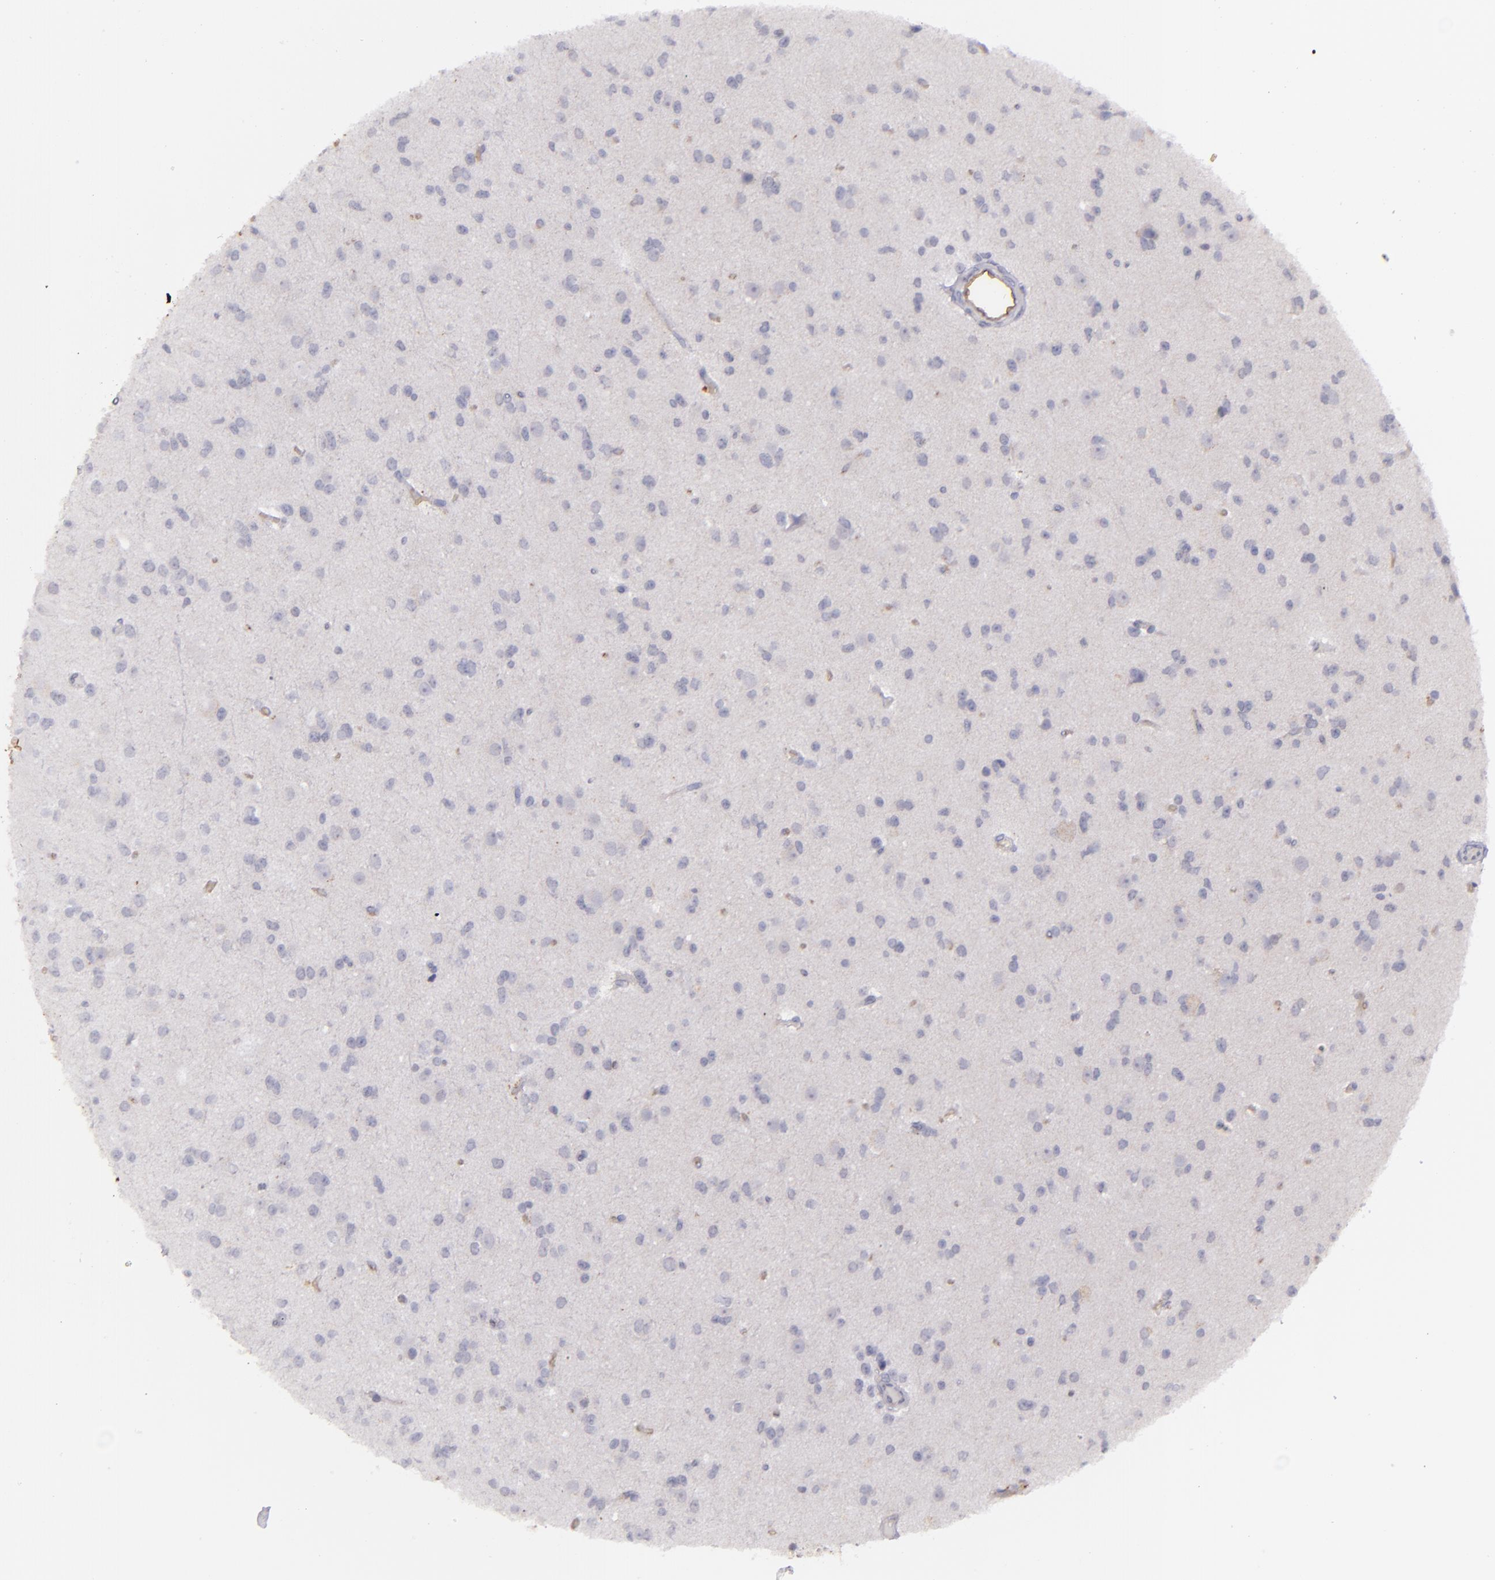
{"staining": {"intensity": "negative", "quantity": "none", "location": "none"}, "tissue": "glioma", "cell_type": "Tumor cells", "image_type": "cancer", "snomed": [{"axis": "morphology", "description": "Glioma, malignant, Low grade"}, {"axis": "topography", "description": "Brain"}], "caption": "Human low-grade glioma (malignant) stained for a protein using immunohistochemistry (IHC) demonstrates no positivity in tumor cells.", "gene": "ACE", "patient": {"sex": "male", "age": 42}}